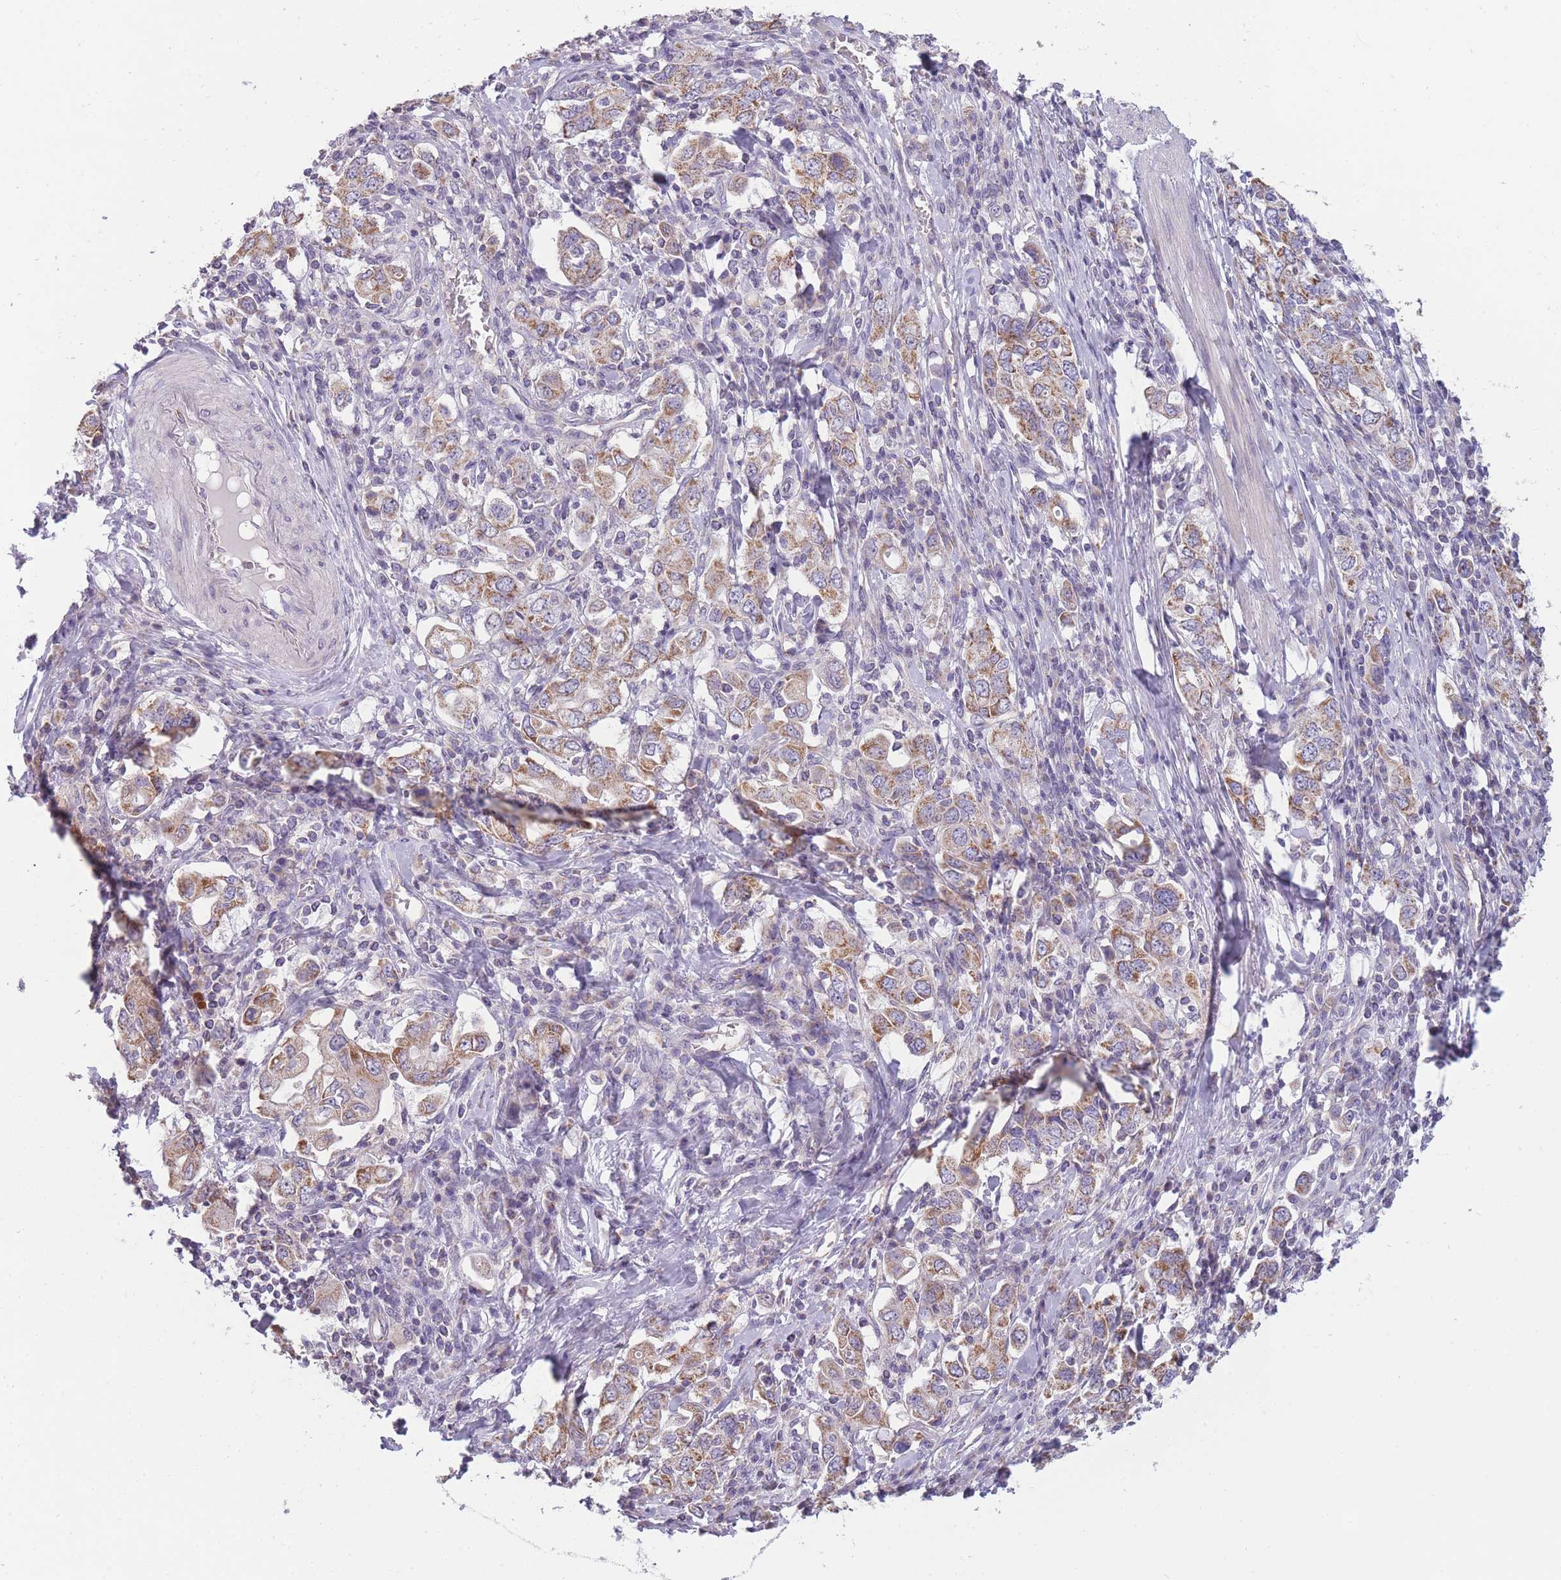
{"staining": {"intensity": "moderate", "quantity": ">75%", "location": "cytoplasmic/membranous"}, "tissue": "stomach cancer", "cell_type": "Tumor cells", "image_type": "cancer", "snomed": [{"axis": "morphology", "description": "Adenocarcinoma, NOS"}, {"axis": "topography", "description": "Stomach, upper"}, {"axis": "topography", "description": "Stomach"}], "caption": "IHC image of stomach adenocarcinoma stained for a protein (brown), which exhibits medium levels of moderate cytoplasmic/membranous positivity in approximately >75% of tumor cells.", "gene": "MRPS18C", "patient": {"sex": "male", "age": 62}}